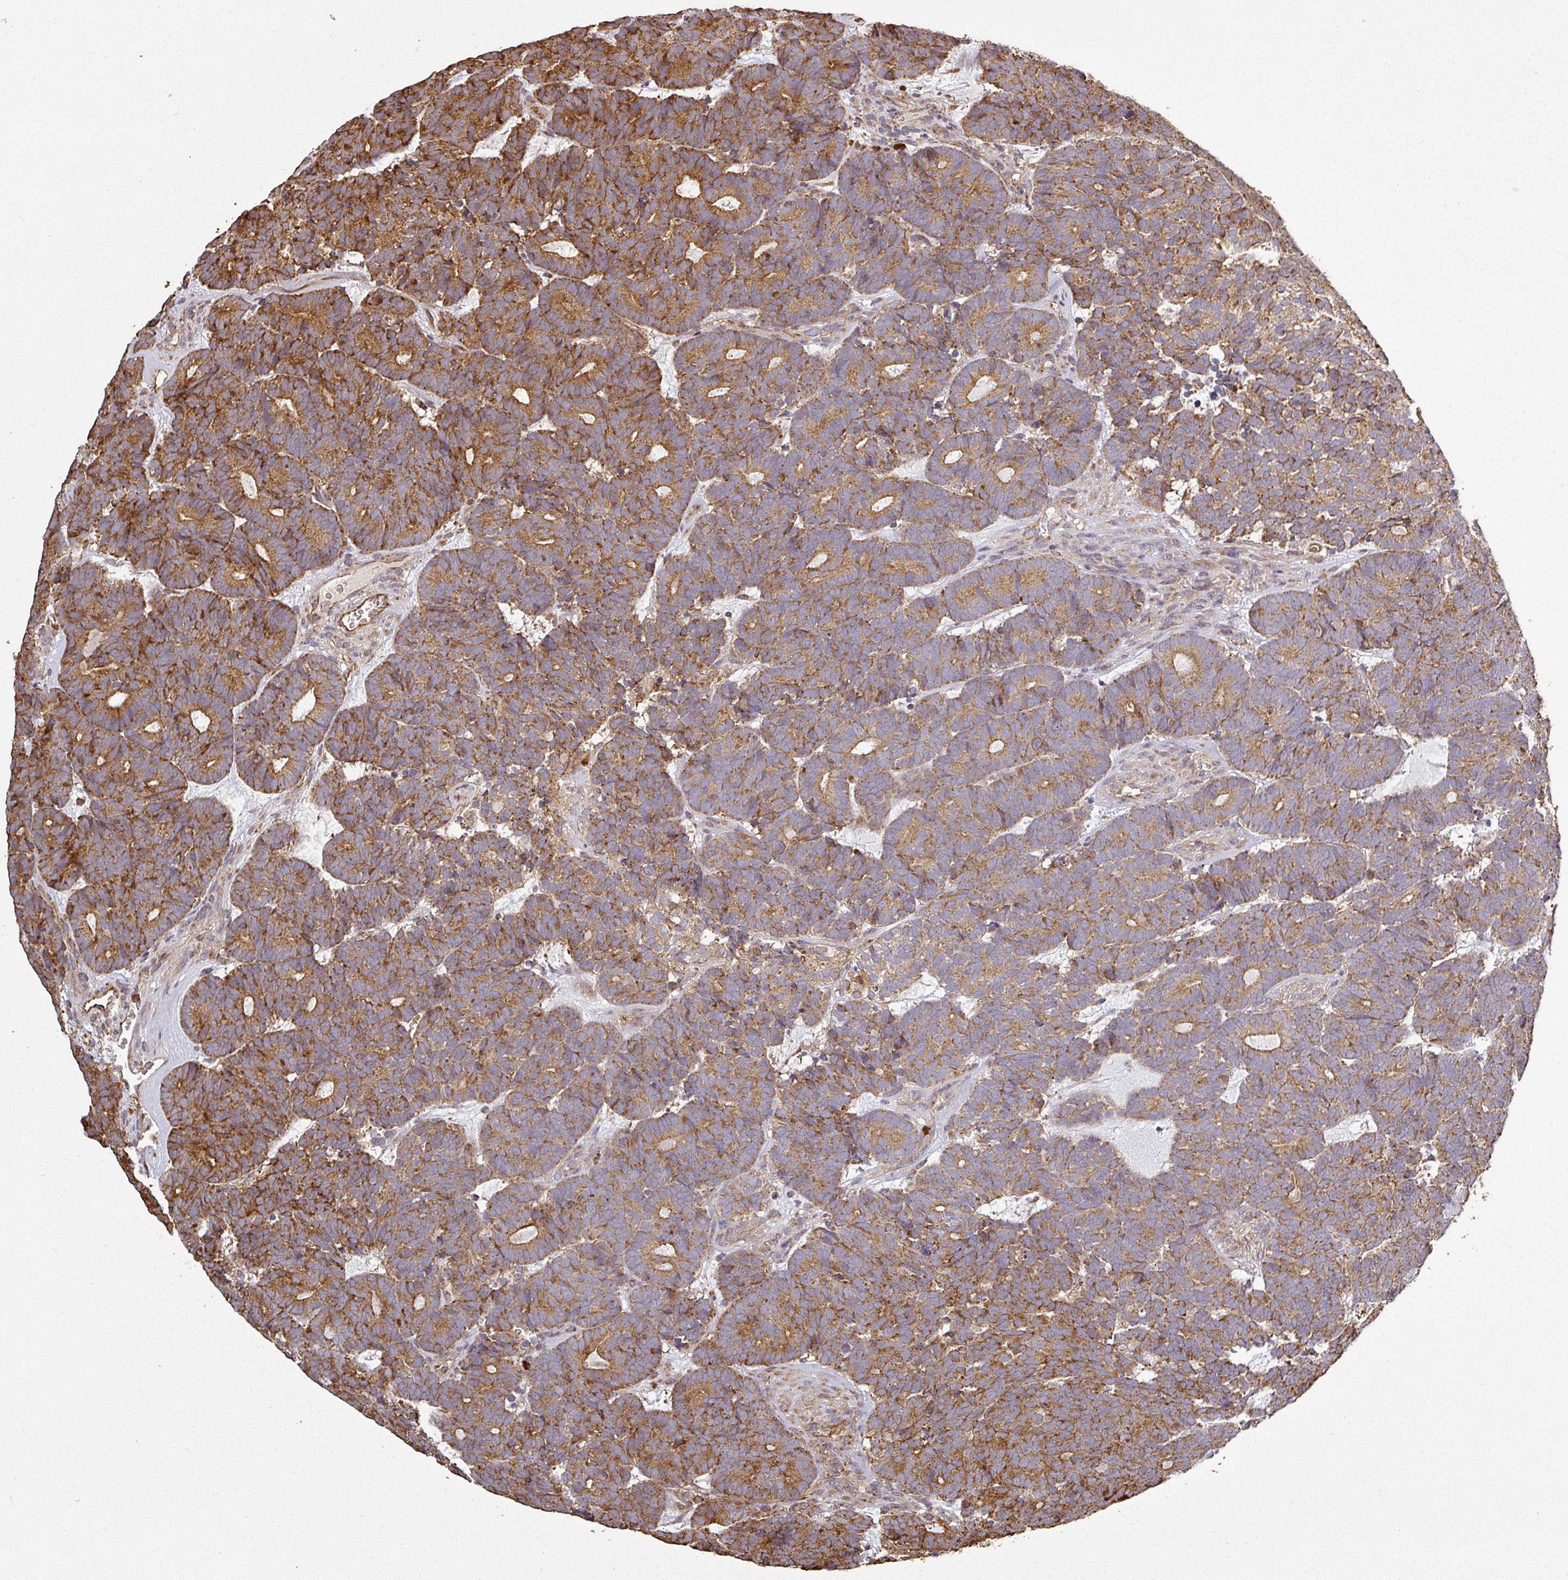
{"staining": {"intensity": "strong", "quantity": ">75%", "location": "cytoplasmic/membranous"}, "tissue": "head and neck cancer", "cell_type": "Tumor cells", "image_type": "cancer", "snomed": [{"axis": "morphology", "description": "Adenocarcinoma, NOS"}, {"axis": "topography", "description": "Head-Neck"}], "caption": "Immunohistochemistry of human head and neck cancer (adenocarcinoma) displays high levels of strong cytoplasmic/membranous positivity in approximately >75% of tumor cells.", "gene": "PLEKHM1", "patient": {"sex": "female", "age": 81}}